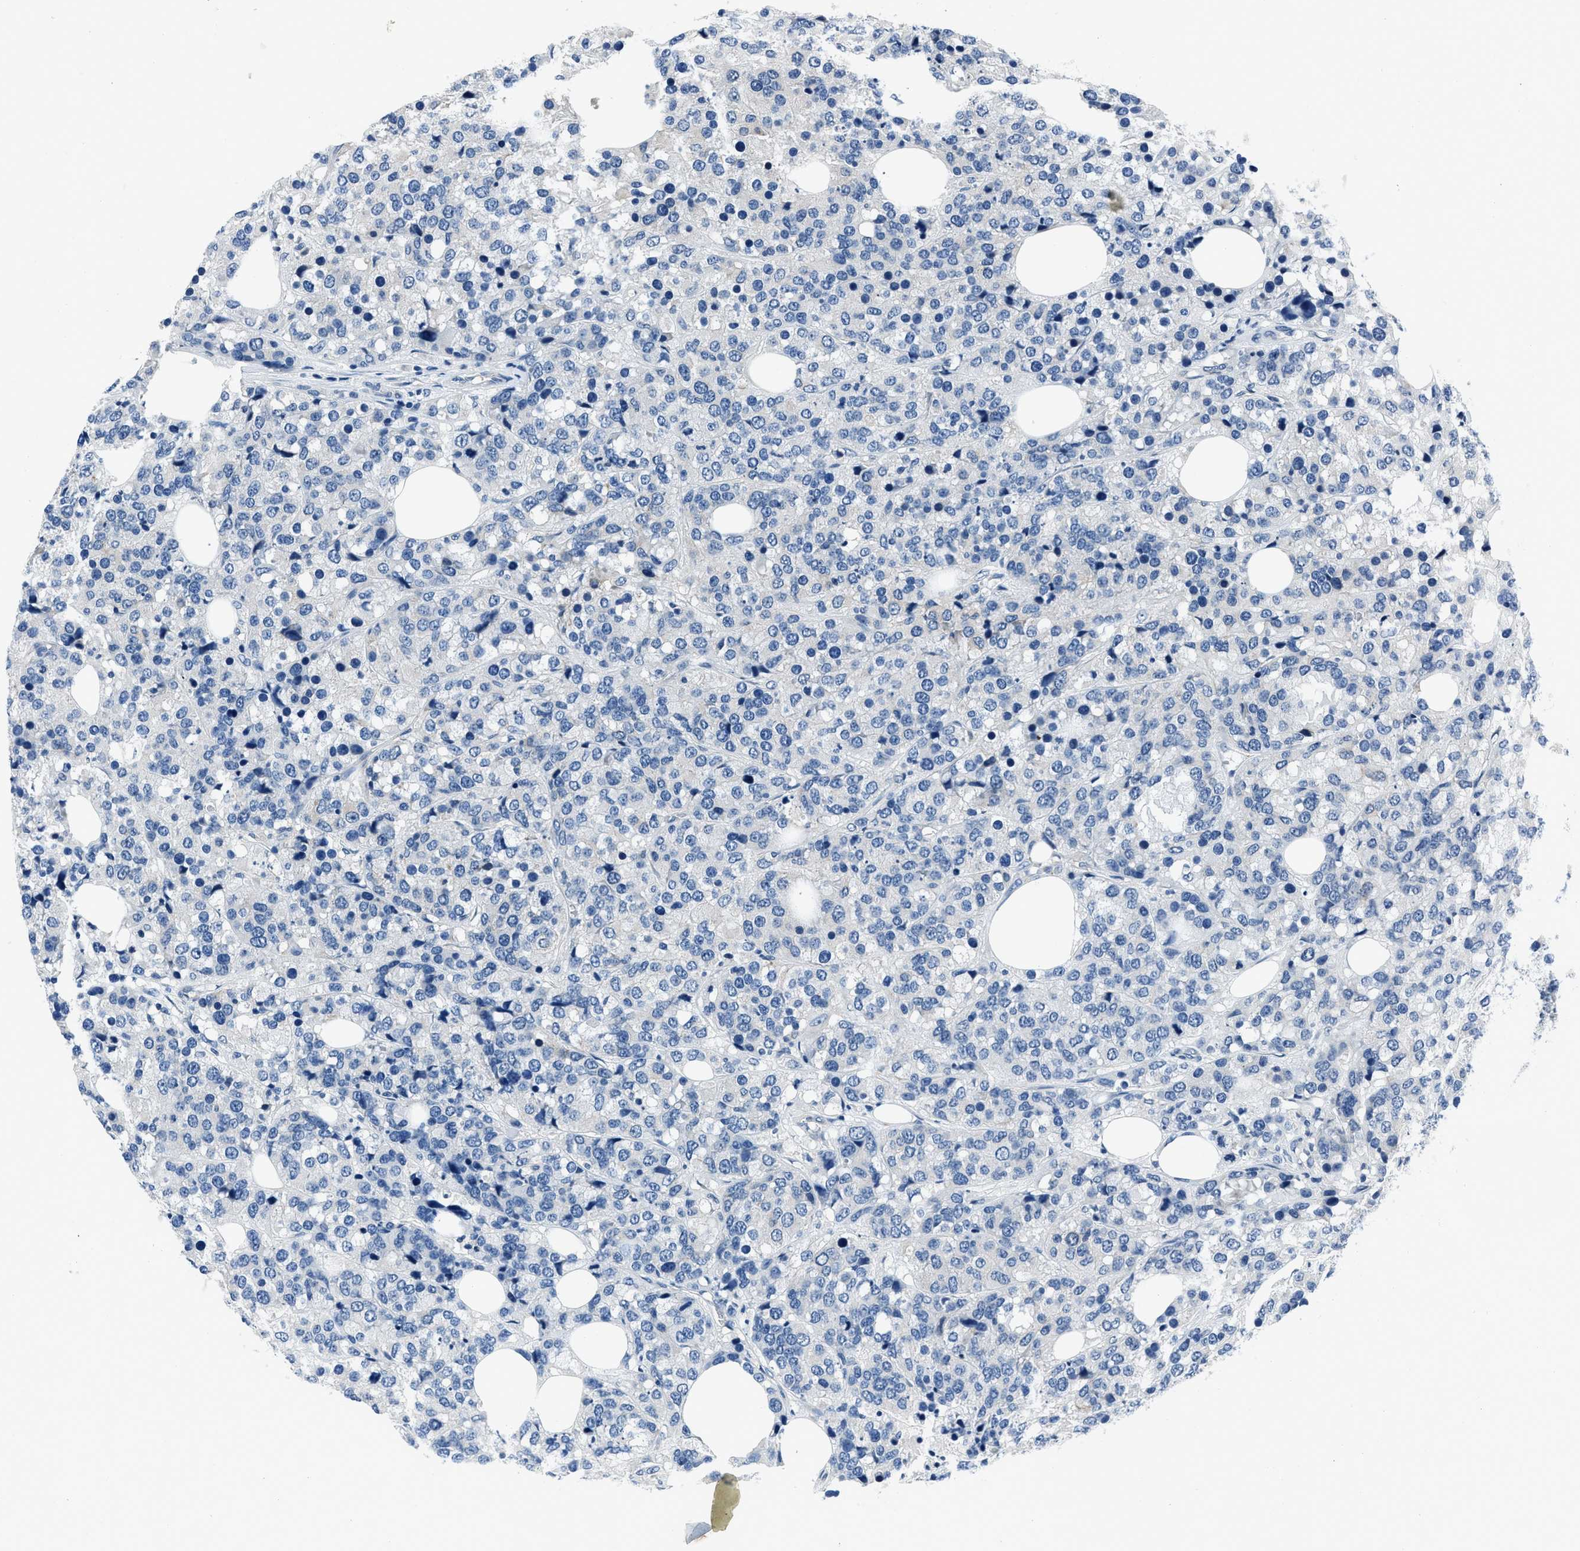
{"staining": {"intensity": "negative", "quantity": "none", "location": "none"}, "tissue": "breast cancer", "cell_type": "Tumor cells", "image_type": "cancer", "snomed": [{"axis": "morphology", "description": "Lobular carcinoma"}, {"axis": "topography", "description": "Breast"}], "caption": "Tumor cells show no significant protein positivity in breast cancer.", "gene": "GJA3", "patient": {"sex": "female", "age": 59}}